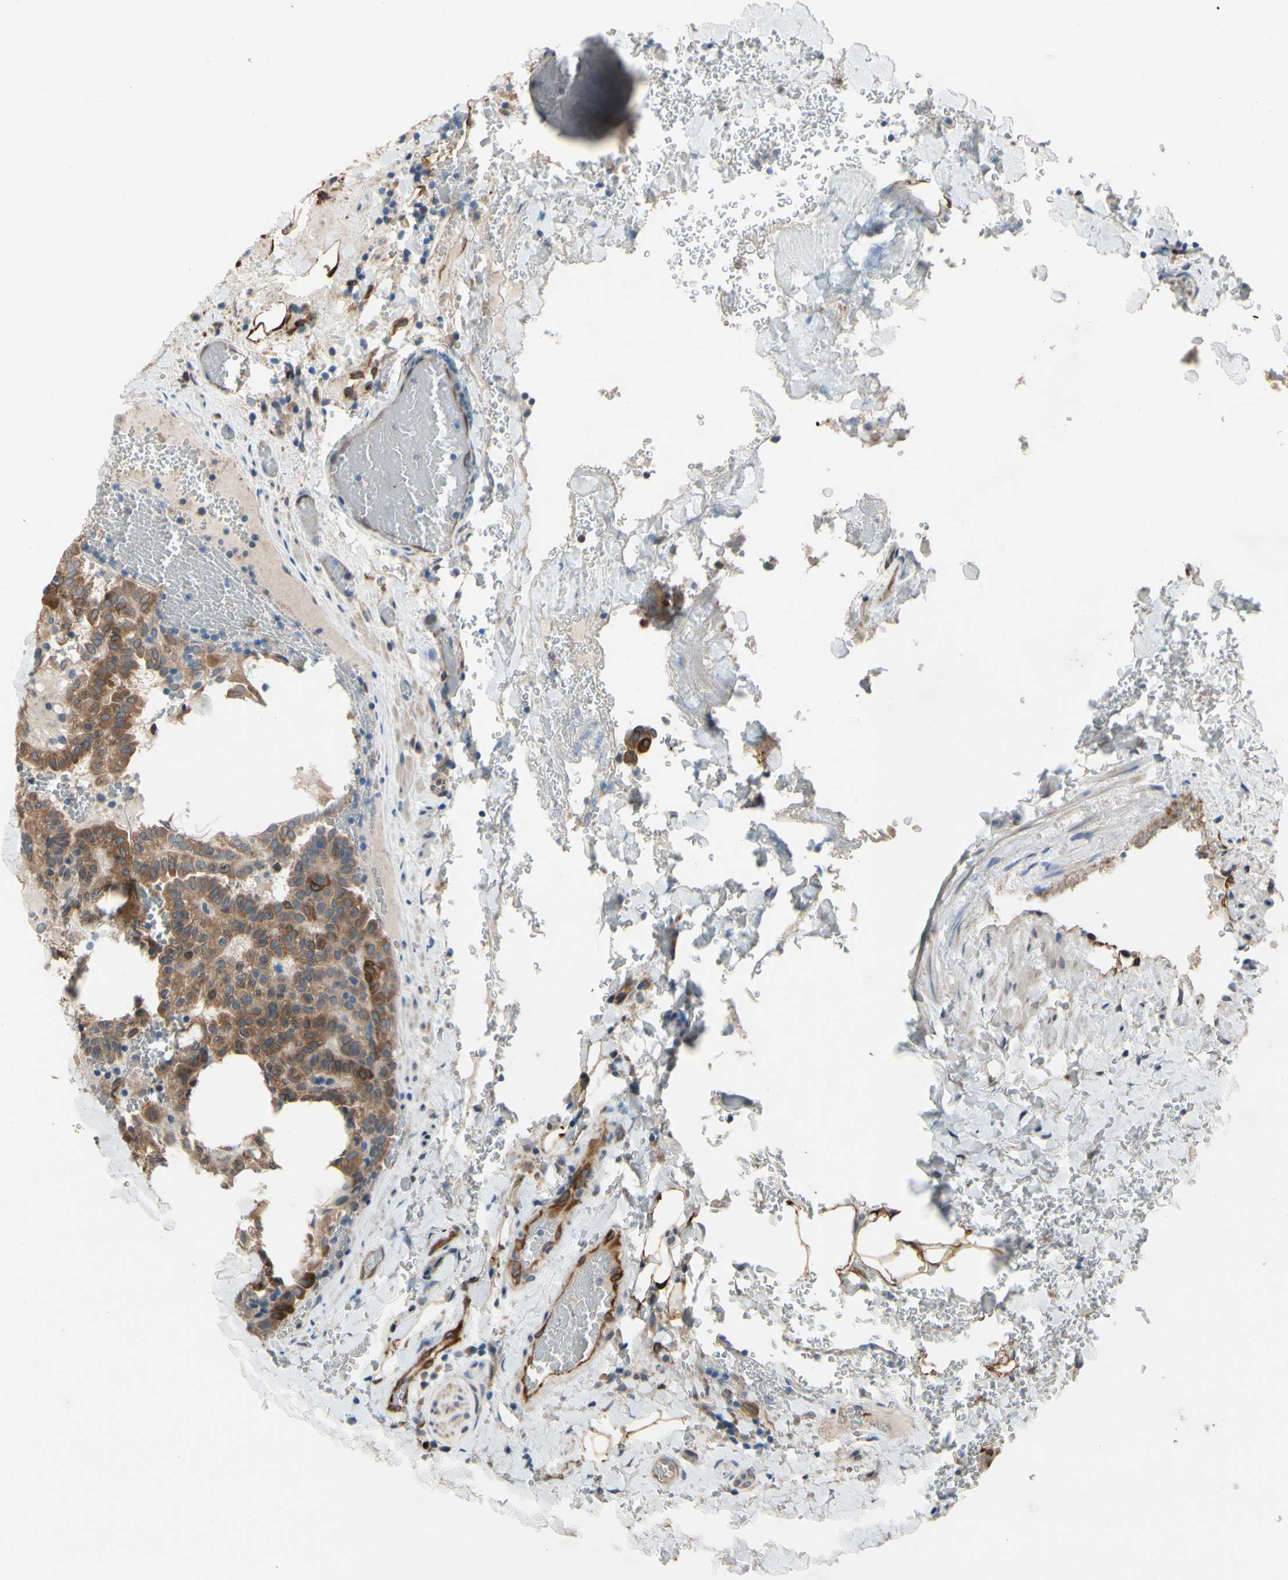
{"staining": {"intensity": "moderate", "quantity": ">75%", "location": "cytoplasmic/membranous"}, "tissue": "thyroid cancer", "cell_type": "Tumor cells", "image_type": "cancer", "snomed": [{"axis": "morphology", "description": "Normal tissue, NOS"}, {"axis": "morphology", "description": "Papillary adenocarcinoma, NOS"}, {"axis": "topography", "description": "Thyroid gland"}], "caption": "Thyroid cancer (papillary adenocarcinoma) was stained to show a protein in brown. There is medium levels of moderate cytoplasmic/membranous positivity in about >75% of tumor cells. (DAB = brown stain, brightfield microscopy at high magnification).", "gene": "PRXL2A", "patient": {"sex": "female", "age": 30}}